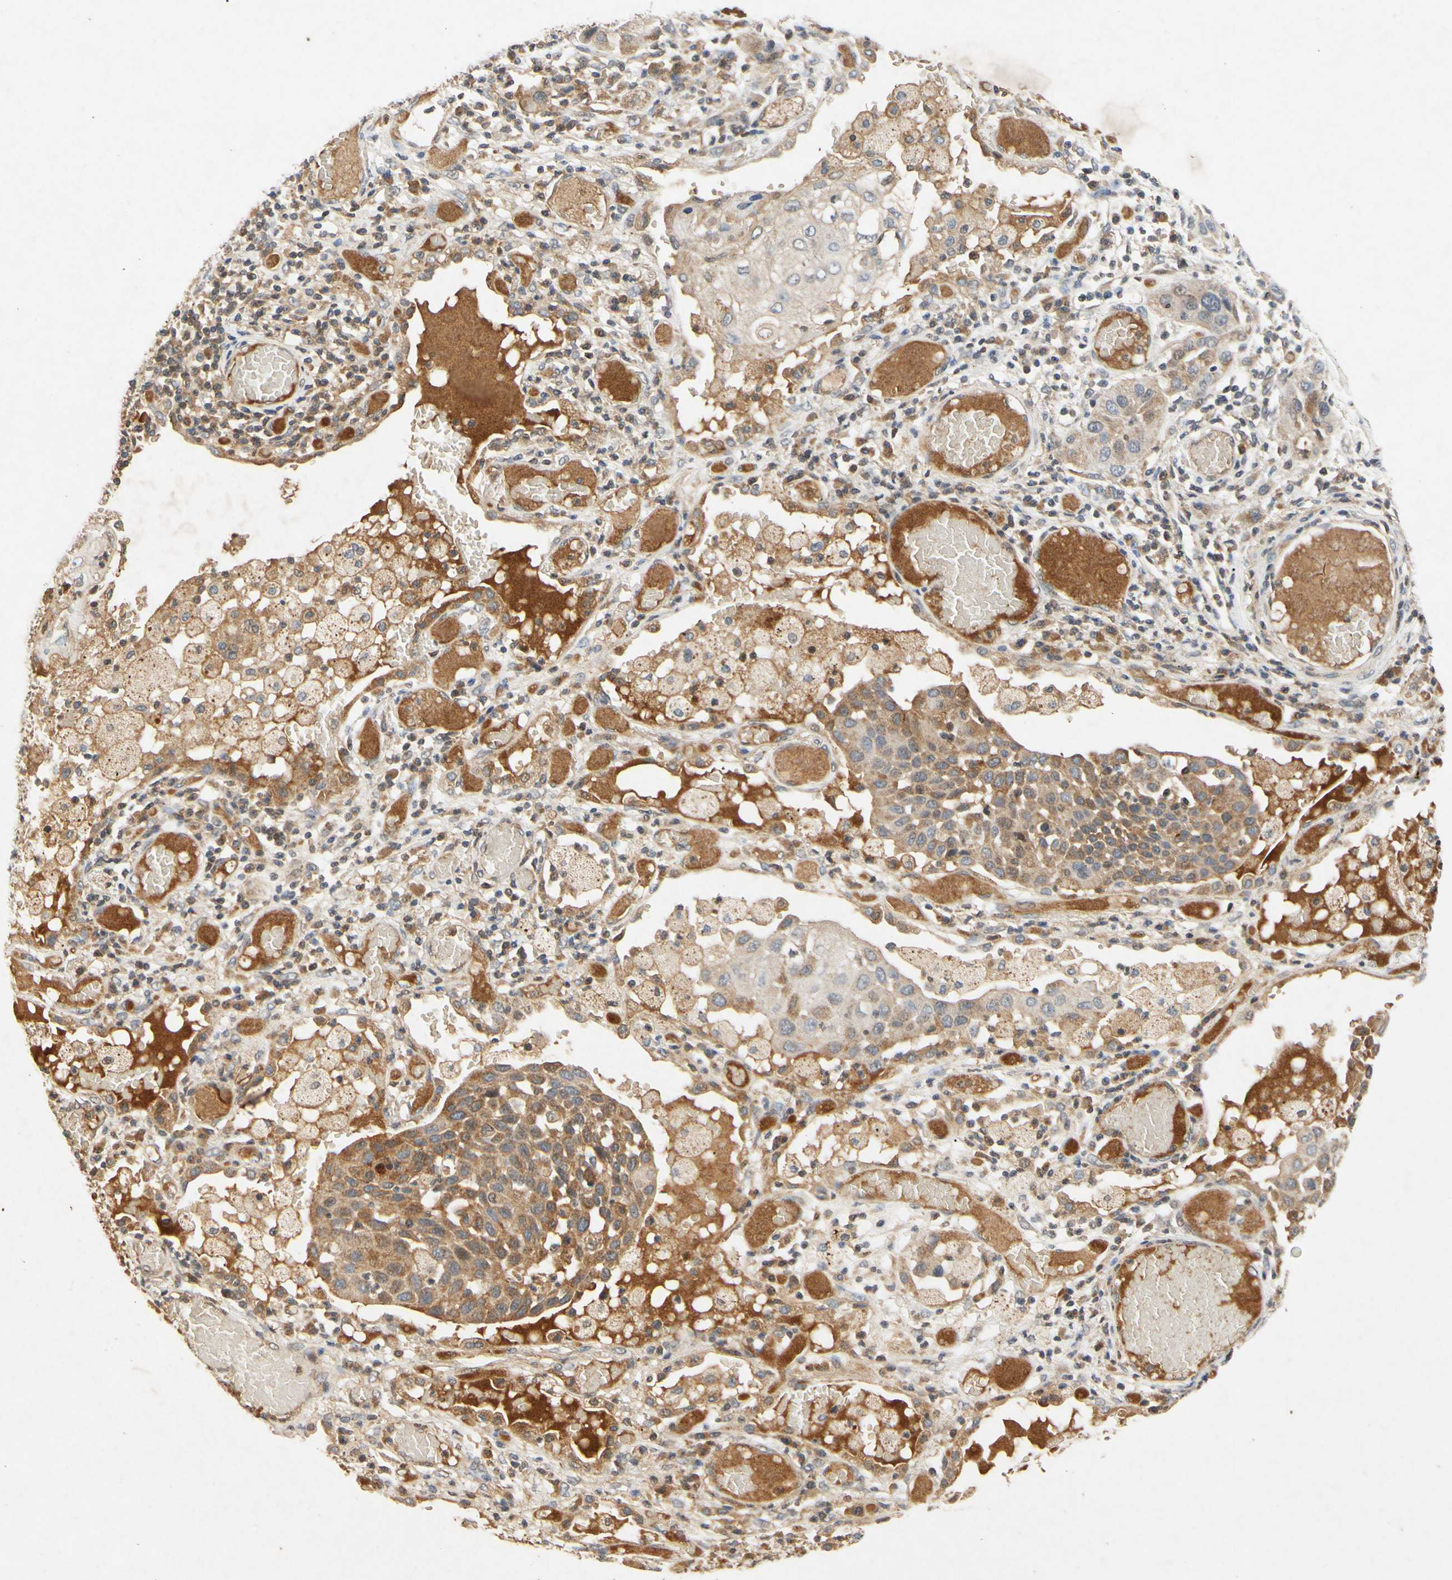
{"staining": {"intensity": "moderate", "quantity": "25%-75%", "location": "cytoplasmic/membranous"}, "tissue": "lung cancer", "cell_type": "Tumor cells", "image_type": "cancer", "snomed": [{"axis": "morphology", "description": "Squamous cell carcinoma, NOS"}, {"axis": "topography", "description": "Lung"}], "caption": "IHC of human lung squamous cell carcinoma displays medium levels of moderate cytoplasmic/membranous expression in approximately 25%-75% of tumor cells.", "gene": "CP", "patient": {"sex": "male", "age": 71}}